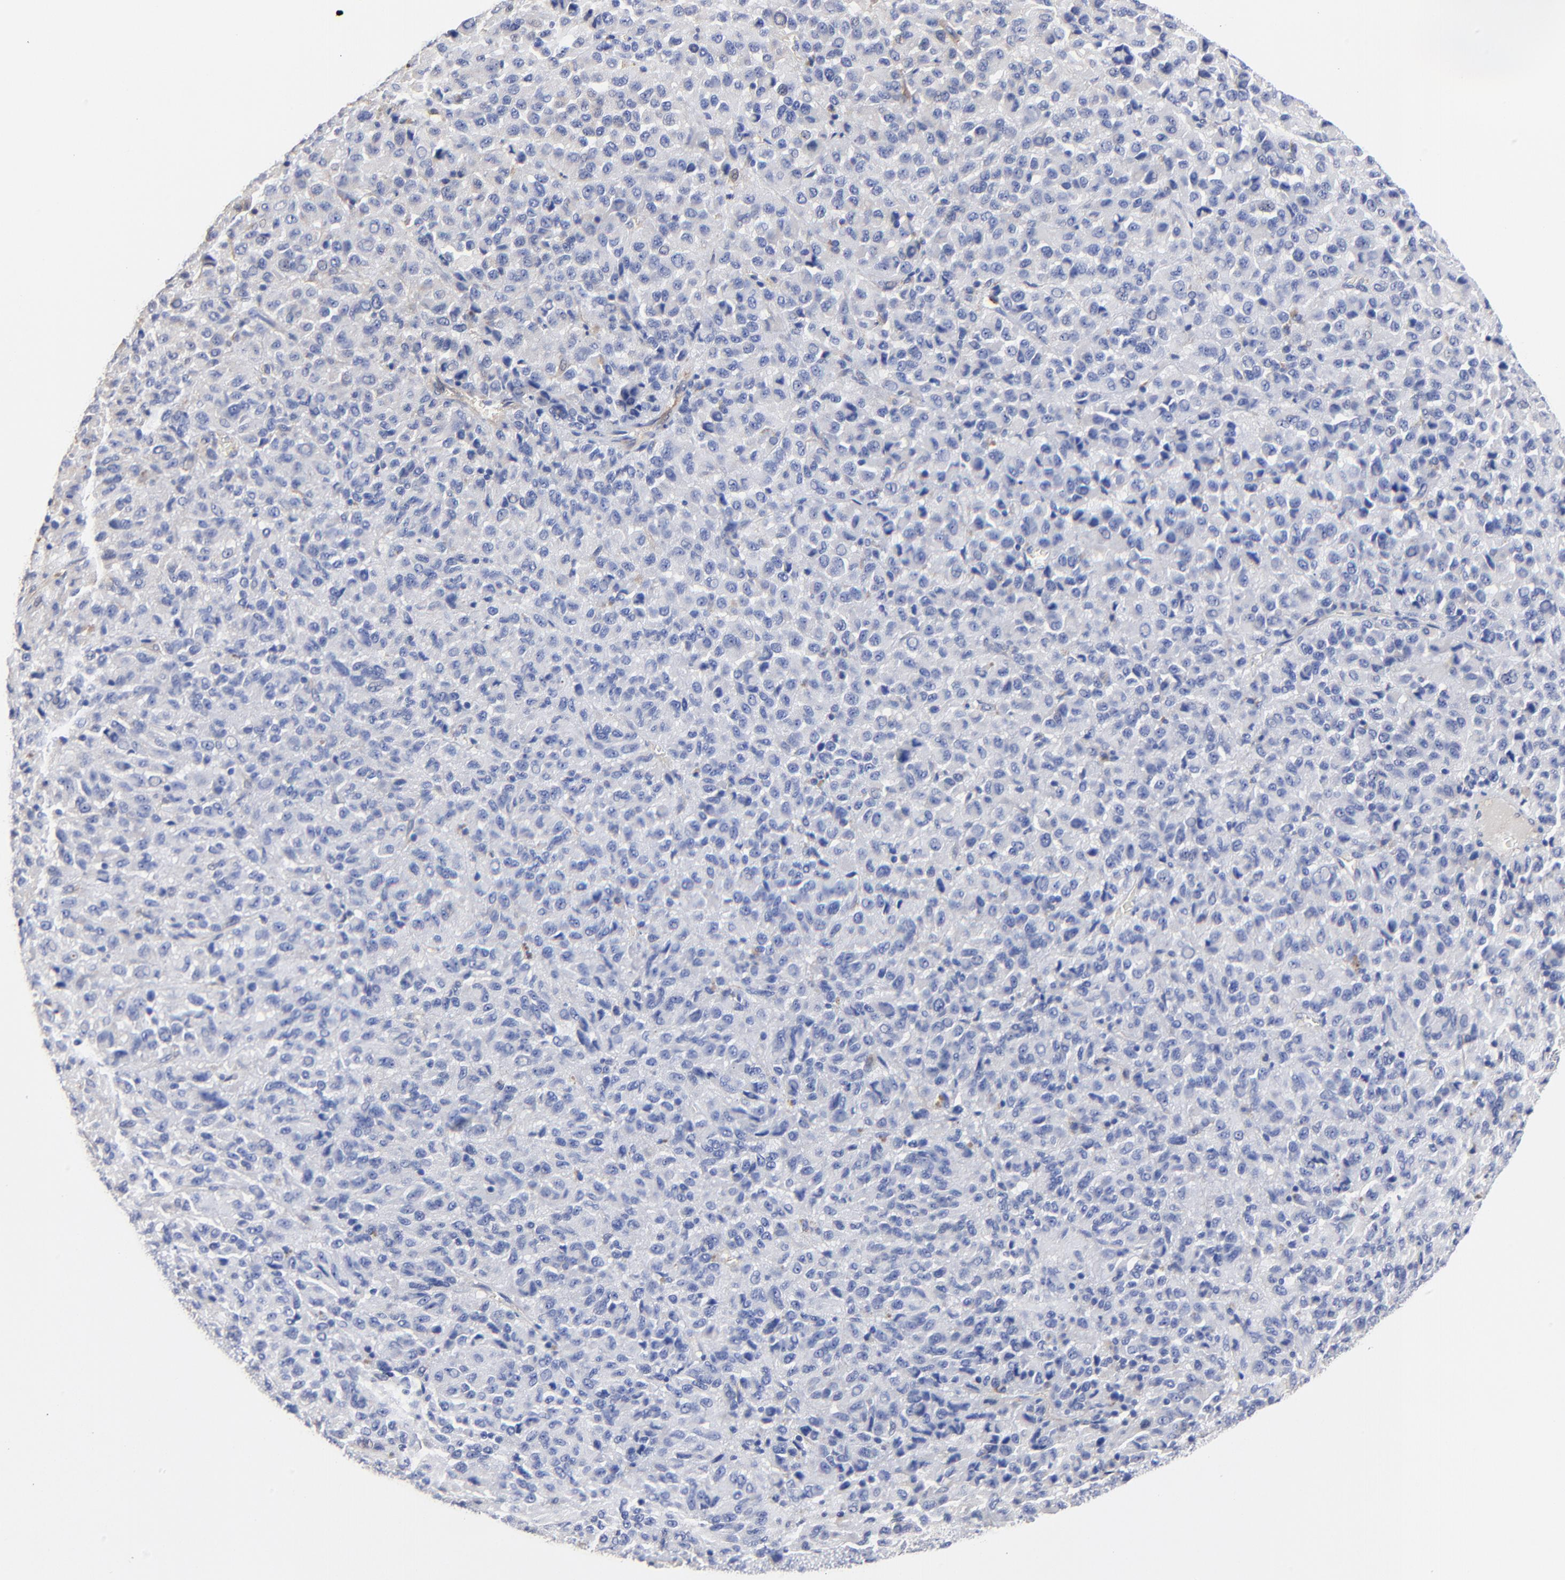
{"staining": {"intensity": "negative", "quantity": "none", "location": "none"}, "tissue": "melanoma", "cell_type": "Tumor cells", "image_type": "cancer", "snomed": [{"axis": "morphology", "description": "Malignant melanoma, Metastatic site"}, {"axis": "topography", "description": "Lung"}], "caption": "Malignant melanoma (metastatic site) was stained to show a protein in brown. There is no significant expression in tumor cells. The staining was performed using DAB (3,3'-diaminobenzidine) to visualize the protein expression in brown, while the nuclei were stained in blue with hematoxylin (Magnification: 20x).", "gene": "TAGLN2", "patient": {"sex": "male", "age": 64}}